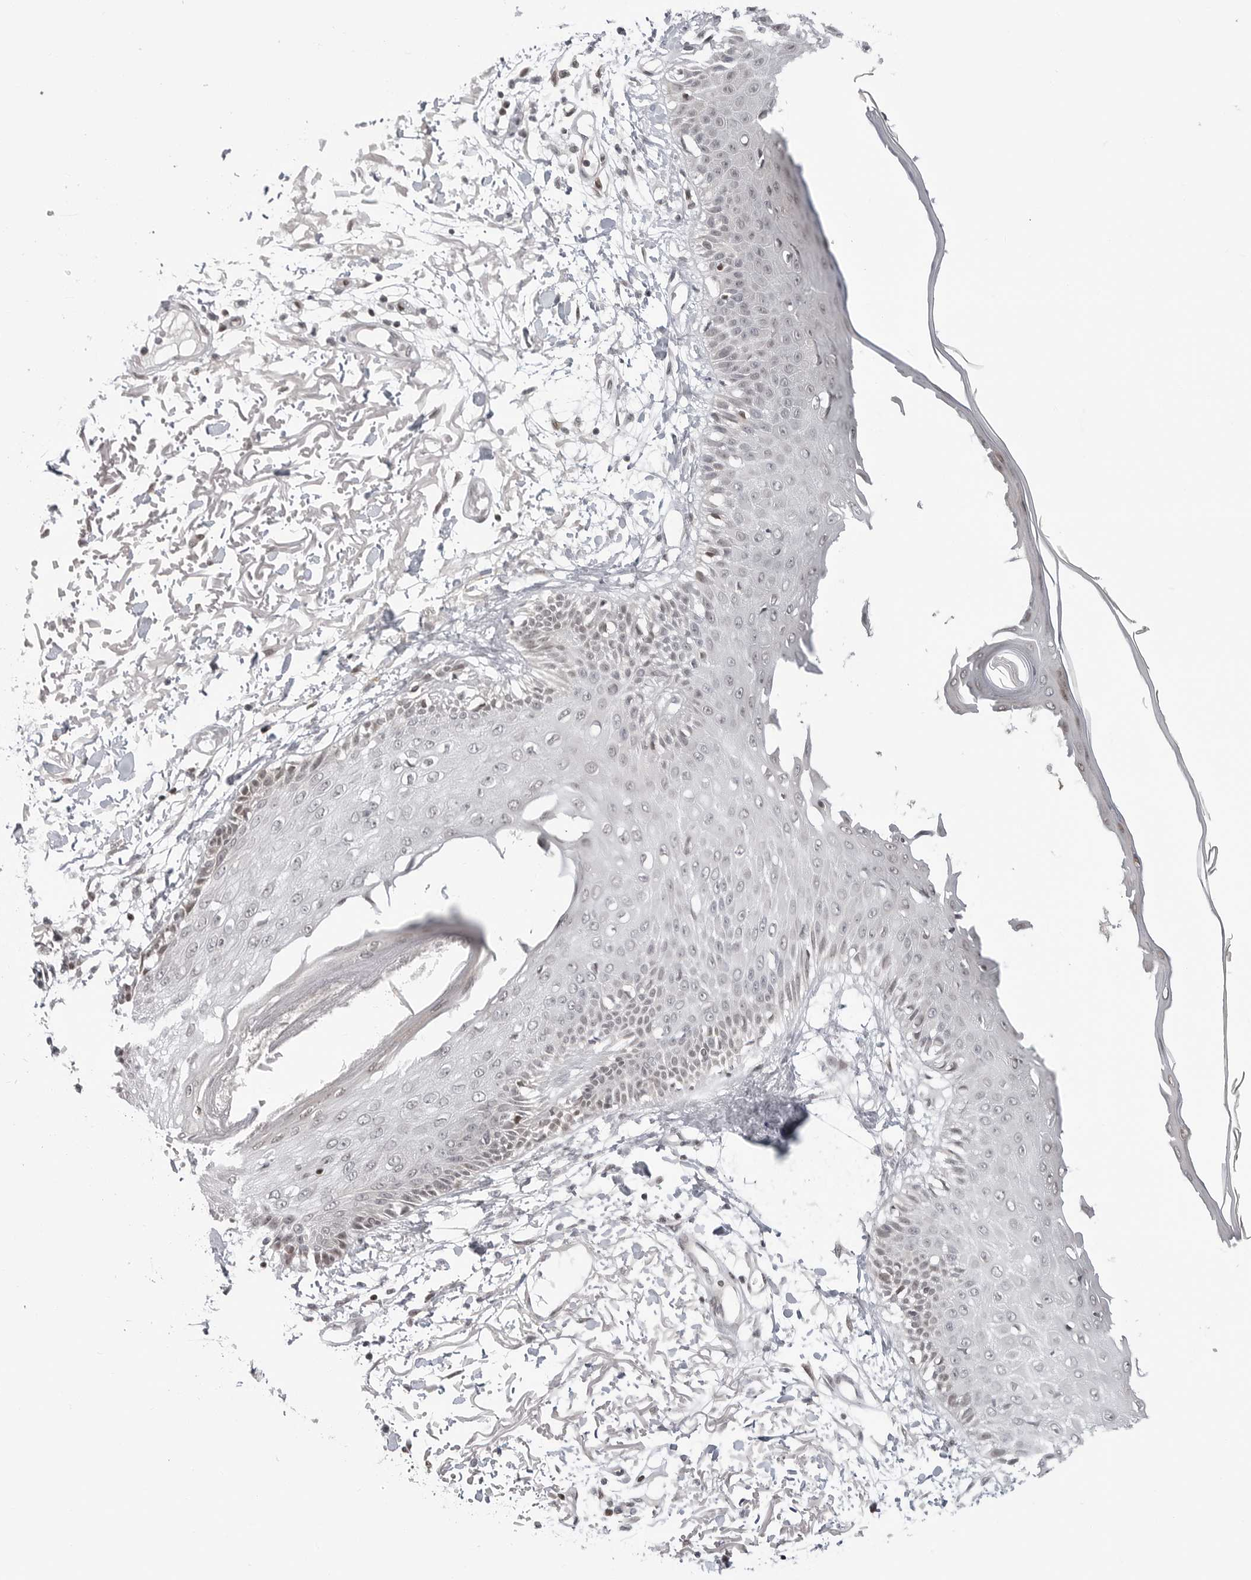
{"staining": {"intensity": "negative", "quantity": "none", "location": "none"}, "tissue": "skin", "cell_type": "Fibroblasts", "image_type": "normal", "snomed": [{"axis": "morphology", "description": "Normal tissue, NOS"}, {"axis": "morphology", "description": "Squamous cell carcinoma, NOS"}, {"axis": "topography", "description": "Skin"}, {"axis": "topography", "description": "Peripheral nerve tissue"}], "caption": "There is no significant positivity in fibroblasts of skin. (Brightfield microscopy of DAB (3,3'-diaminobenzidine) IHC at high magnification).", "gene": "C8orf33", "patient": {"sex": "male", "age": 83}}